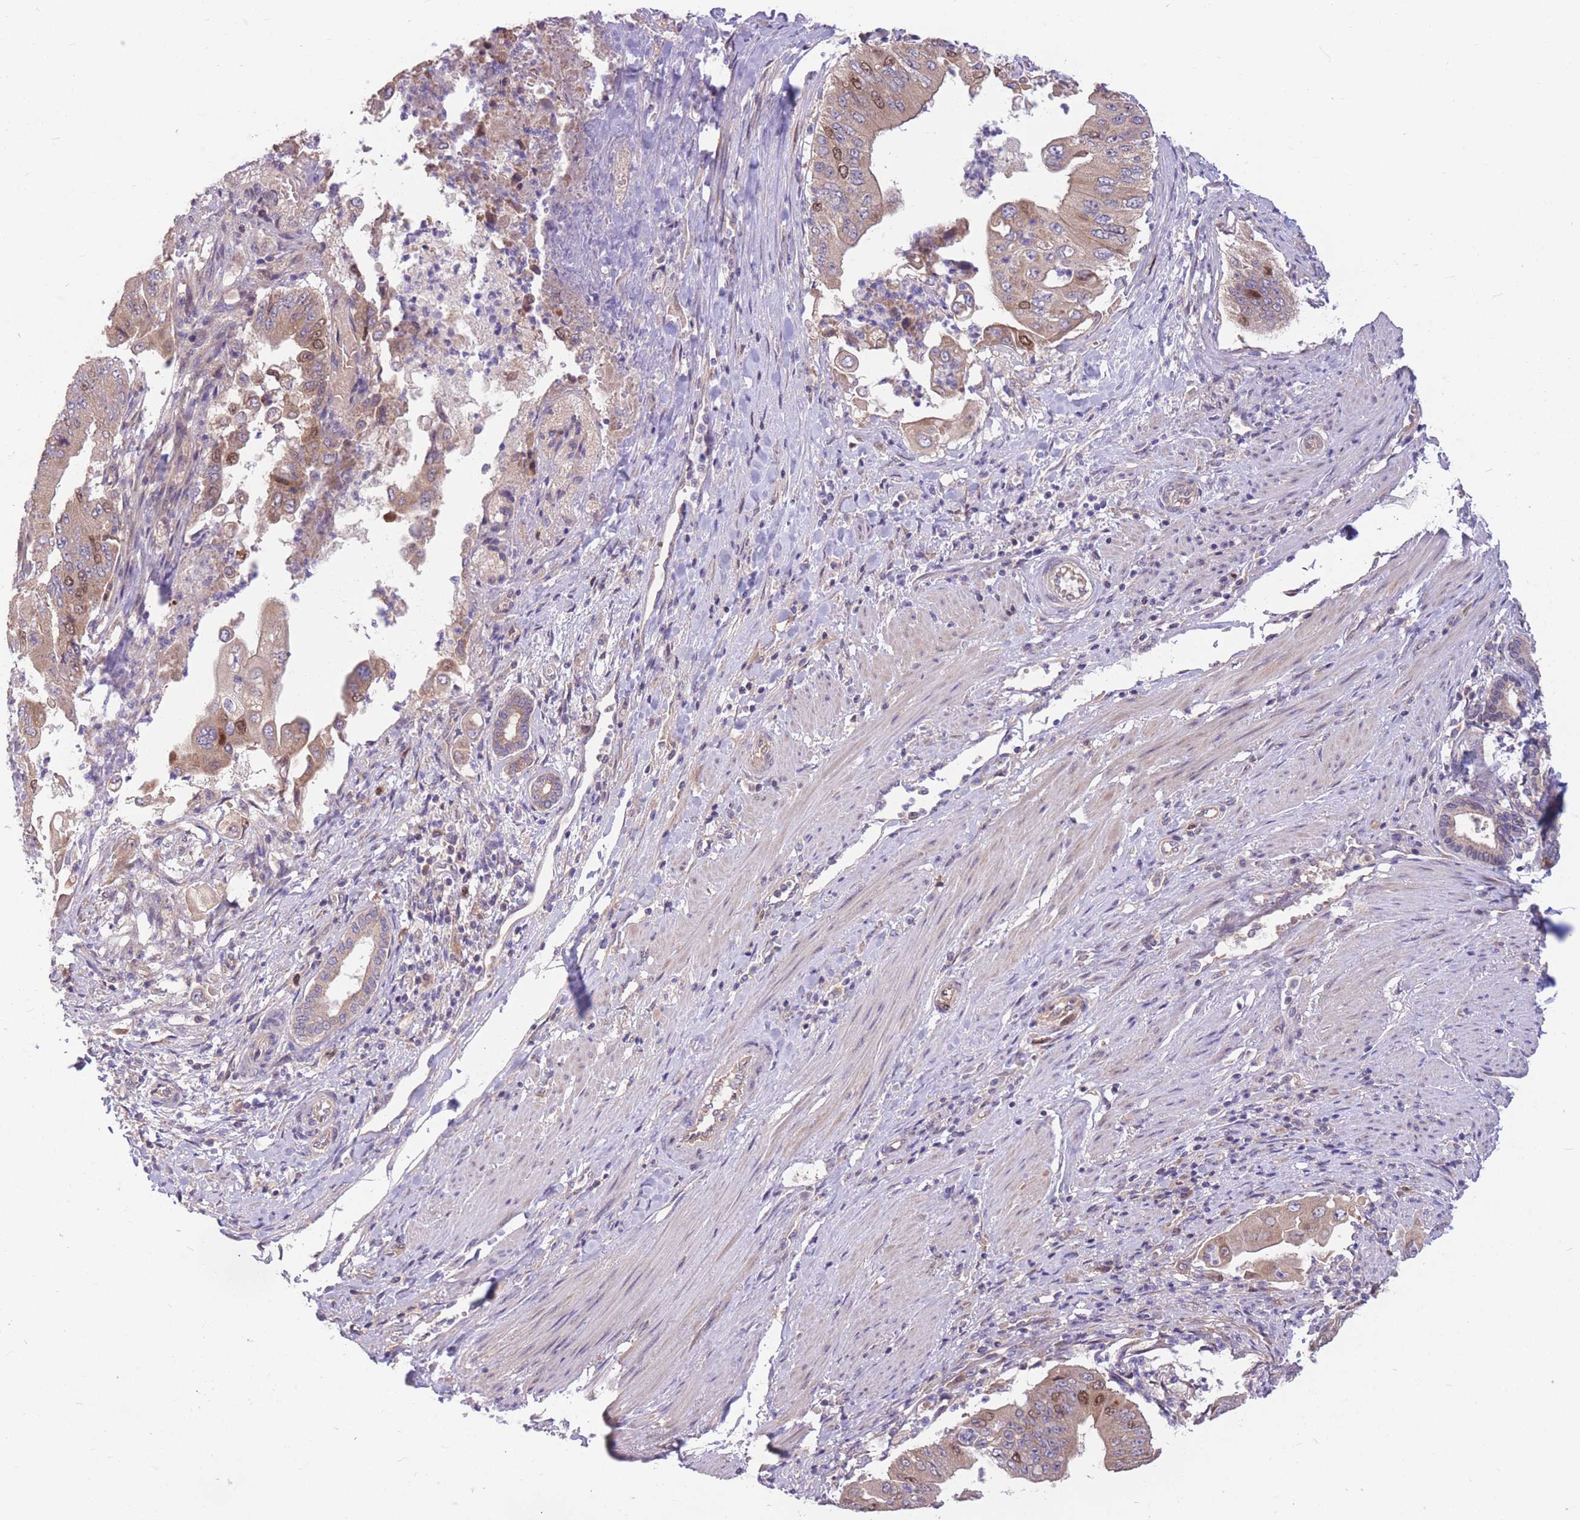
{"staining": {"intensity": "moderate", "quantity": ">75%", "location": "cytoplasmic/membranous,nuclear"}, "tissue": "pancreatic cancer", "cell_type": "Tumor cells", "image_type": "cancer", "snomed": [{"axis": "morphology", "description": "Adenocarcinoma, NOS"}, {"axis": "topography", "description": "Pancreas"}], "caption": "Human pancreatic adenocarcinoma stained for a protein (brown) demonstrates moderate cytoplasmic/membranous and nuclear positive positivity in approximately >75% of tumor cells.", "gene": "GMNN", "patient": {"sex": "female", "age": 77}}